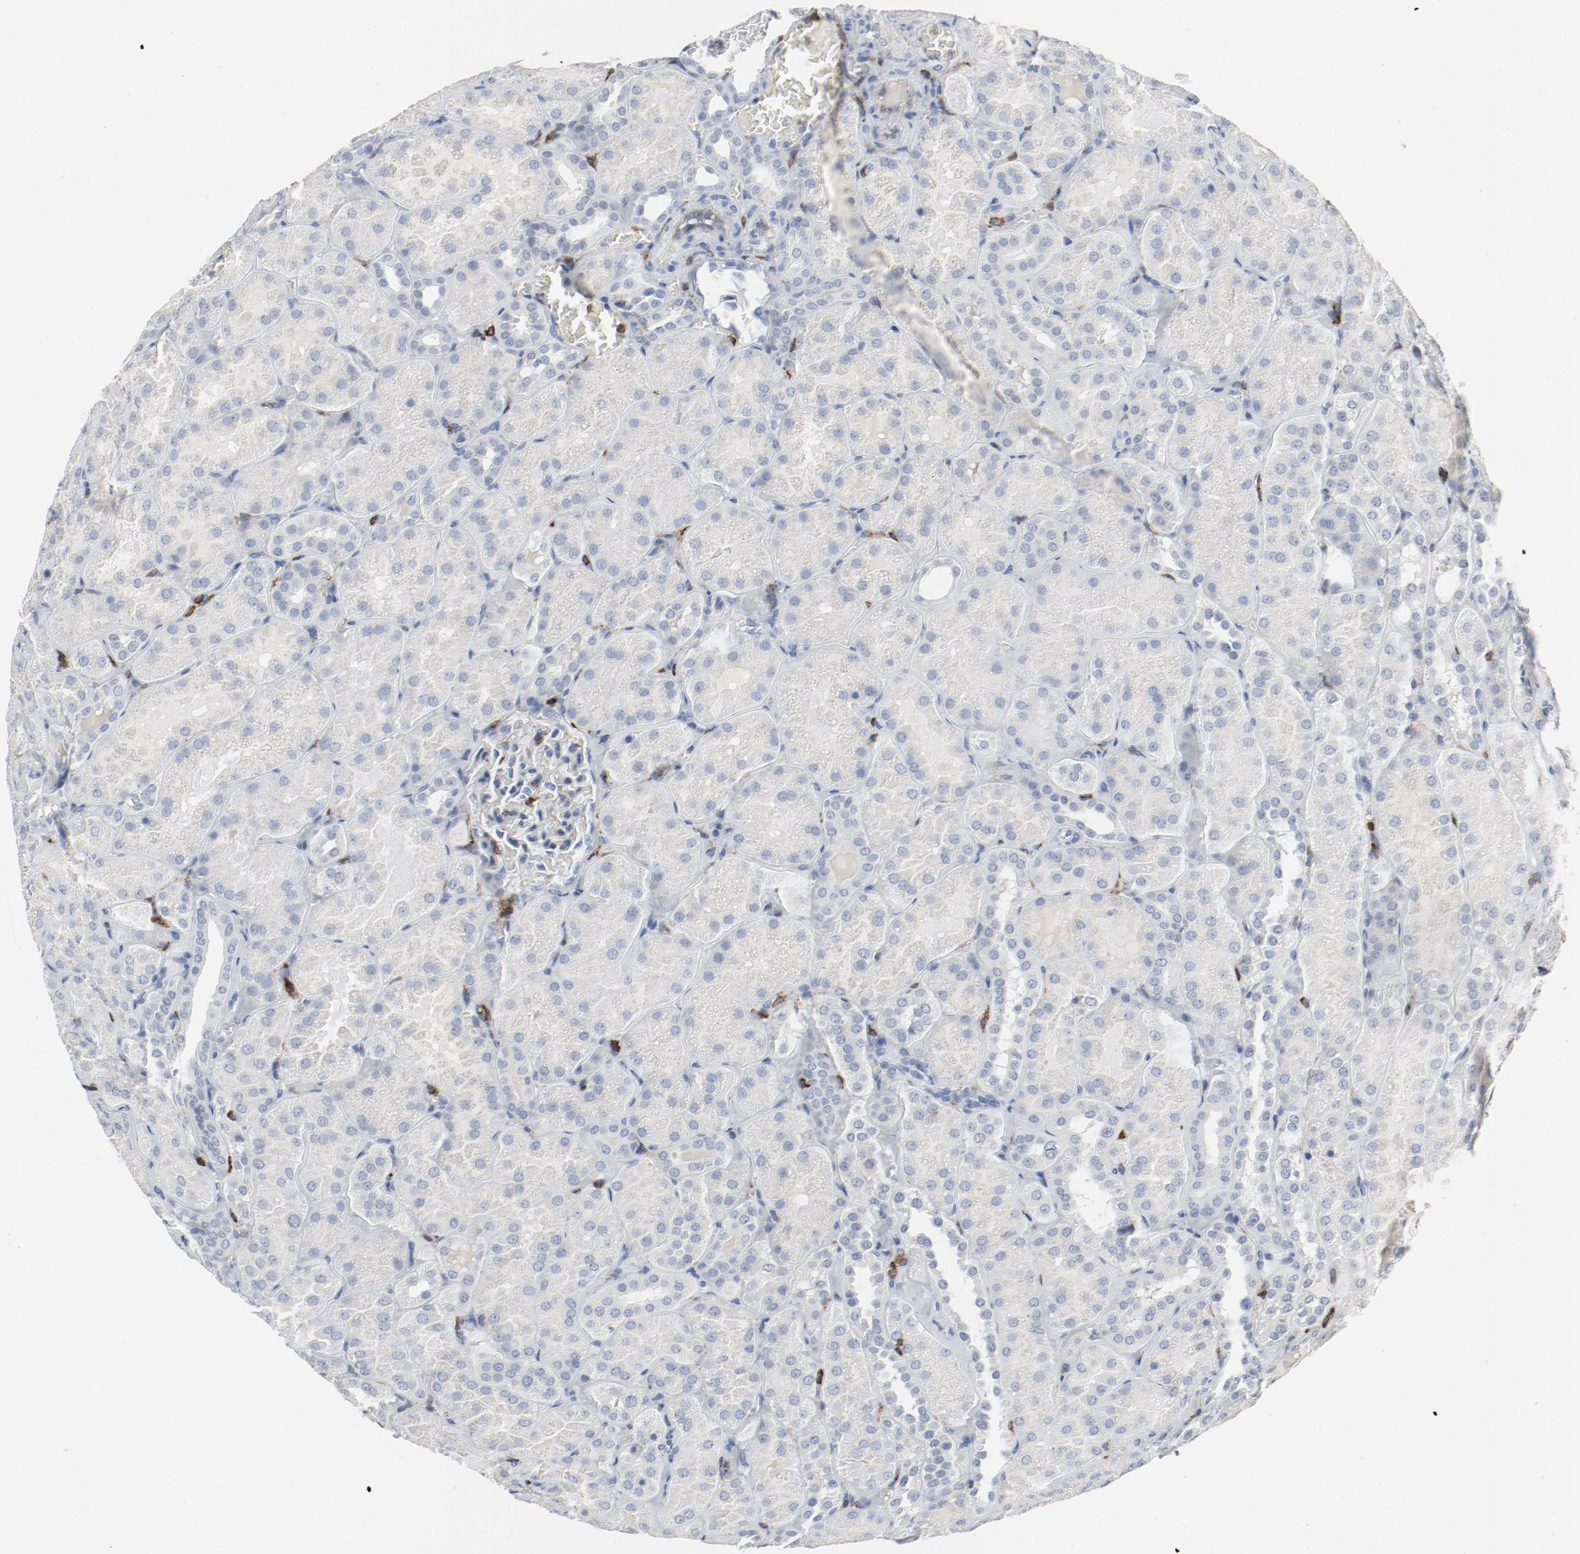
{"staining": {"intensity": "negative", "quantity": "none", "location": "none"}, "tissue": "kidney", "cell_type": "Cells in glomeruli", "image_type": "normal", "snomed": [{"axis": "morphology", "description": "Normal tissue, NOS"}, {"axis": "topography", "description": "Kidney"}], "caption": "A micrograph of kidney stained for a protein shows no brown staining in cells in glomeruli. Nuclei are stained in blue.", "gene": "LCP2", "patient": {"sex": "male", "age": 28}}